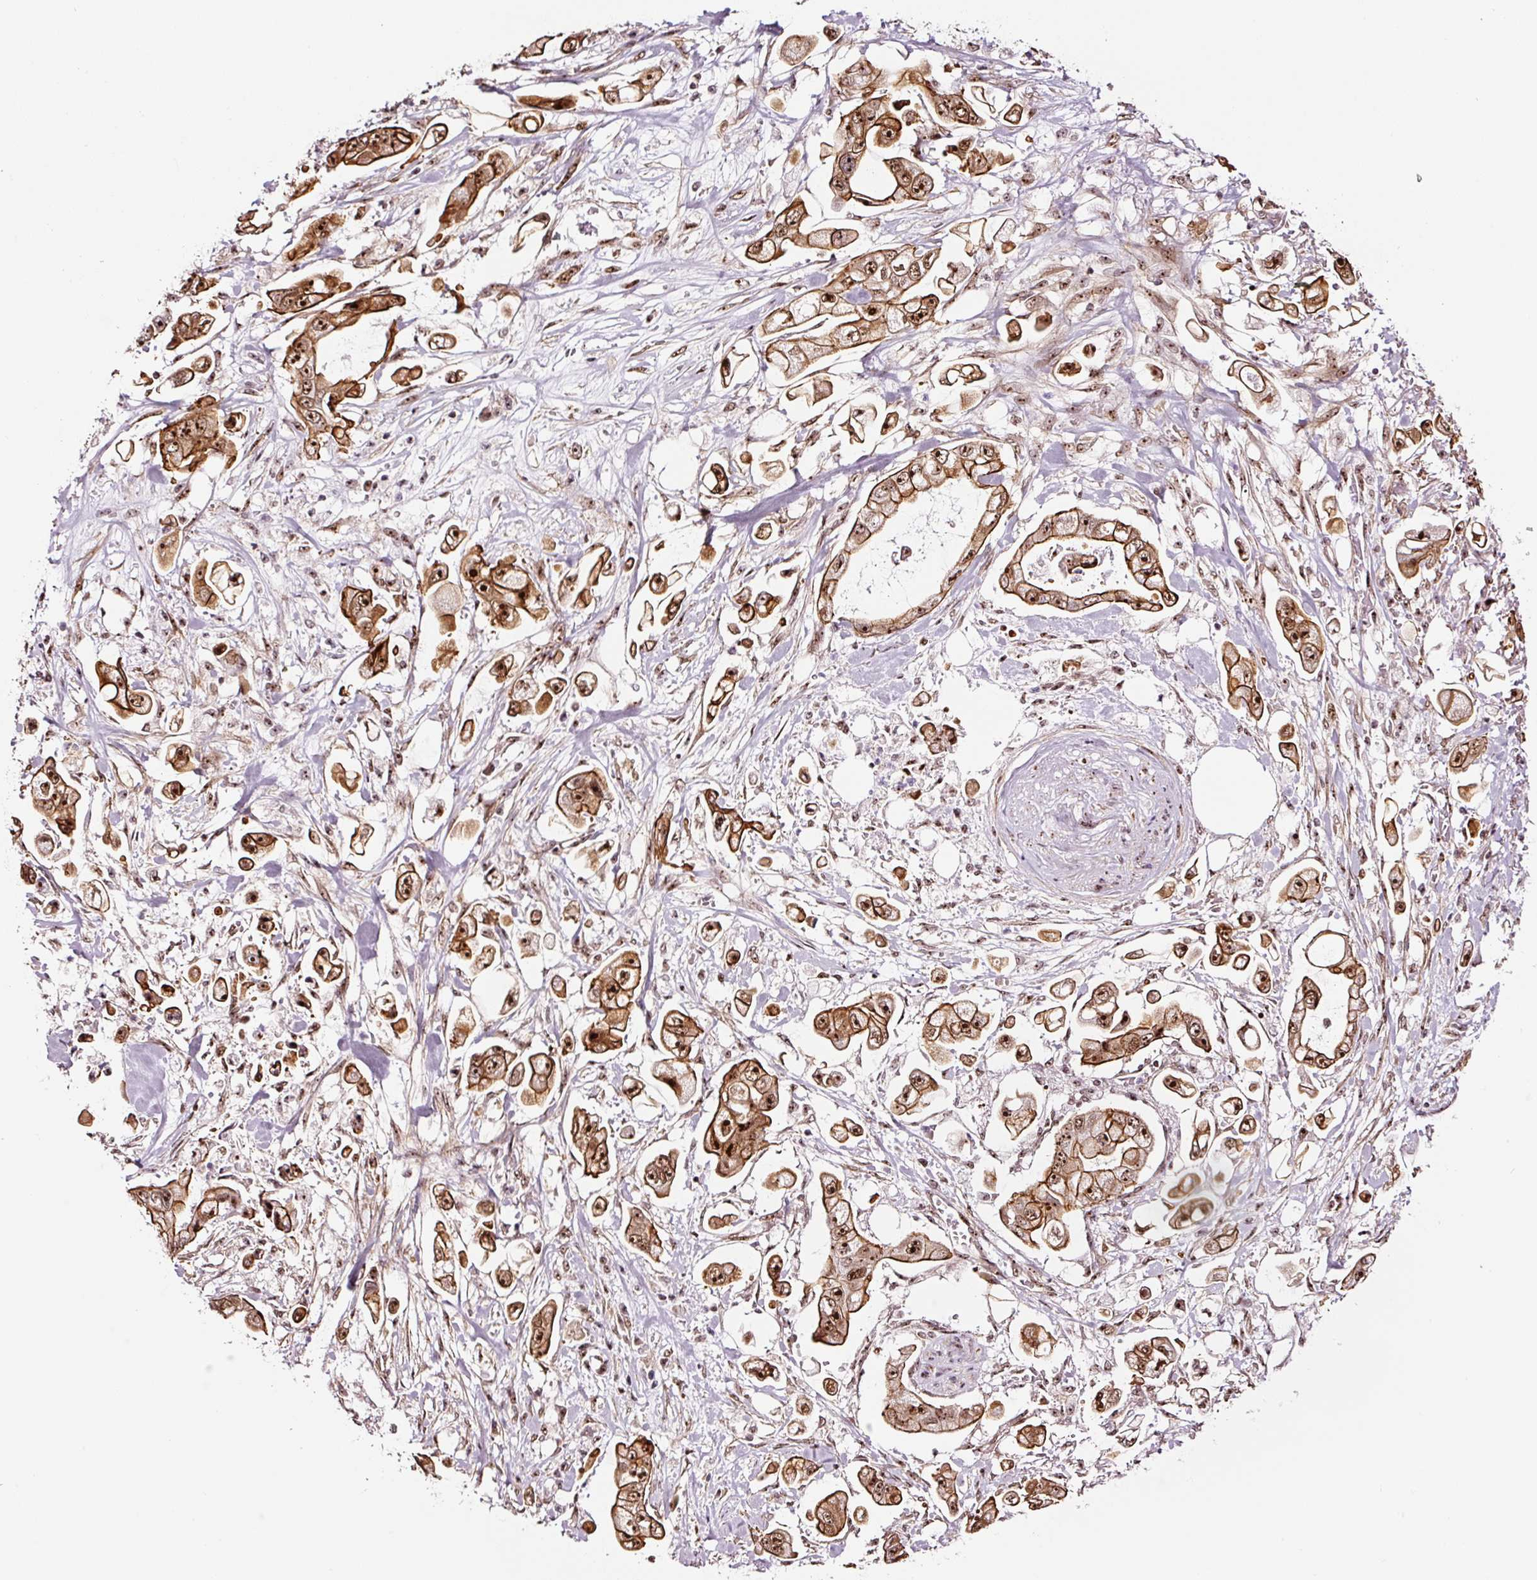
{"staining": {"intensity": "strong", "quantity": ">75%", "location": "cytoplasmic/membranous,nuclear"}, "tissue": "stomach cancer", "cell_type": "Tumor cells", "image_type": "cancer", "snomed": [{"axis": "morphology", "description": "Adenocarcinoma, NOS"}, {"axis": "topography", "description": "Stomach"}], "caption": "Human stomach adenocarcinoma stained with a protein marker reveals strong staining in tumor cells.", "gene": "GNL3", "patient": {"sex": "male", "age": 62}}